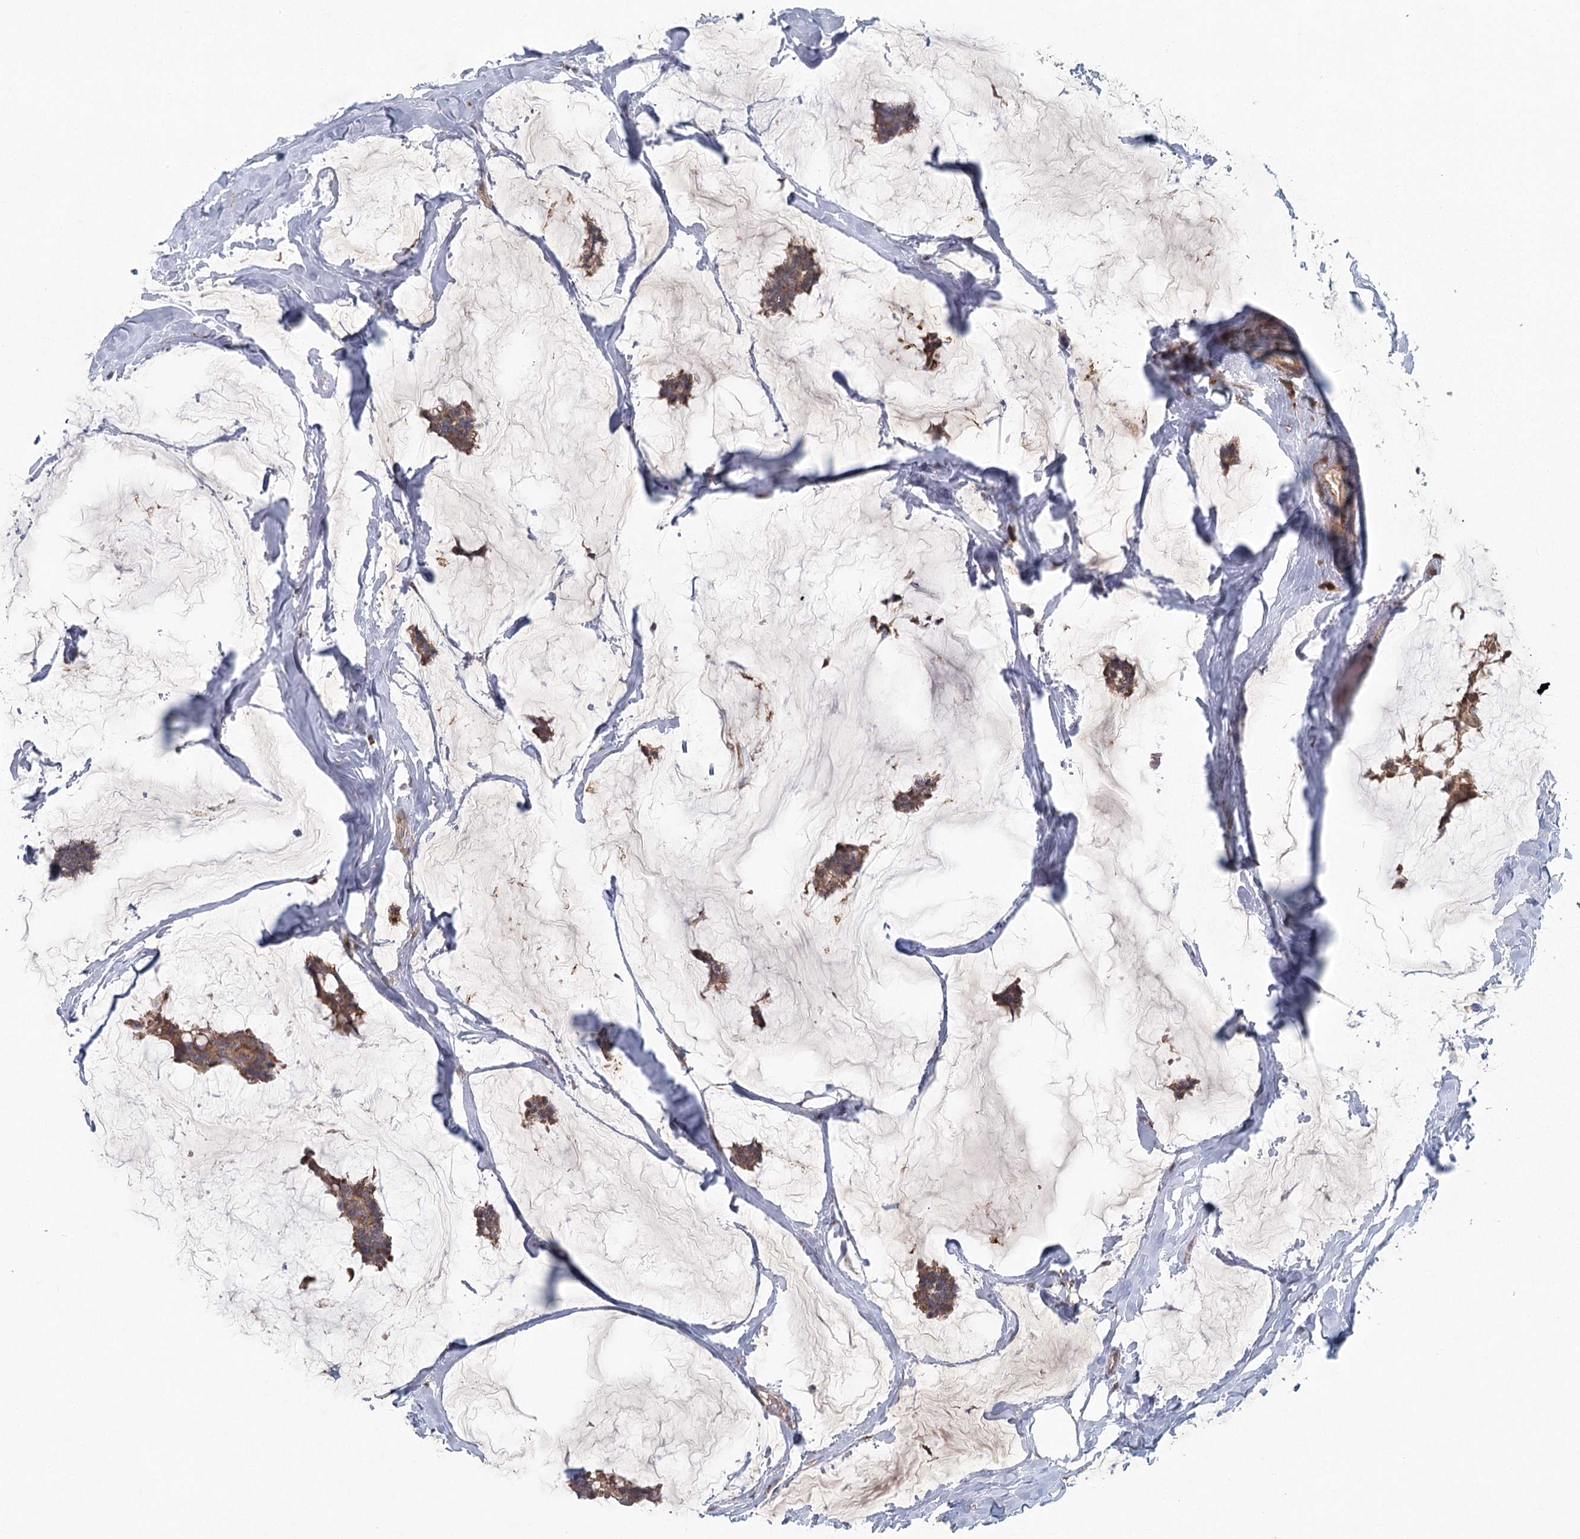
{"staining": {"intensity": "moderate", "quantity": ">75%", "location": "cytoplasmic/membranous"}, "tissue": "breast cancer", "cell_type": "Tumor cells", "image_type": "cancer", "snomed": [{"axis": "morphology", "description": "Duct carcinoma"}, {"axis": "topography", "description": "Breast"}], "caption": "The immunohistochemical stain highlights moderate cytoplasmic/membranous staining in tumor cells of invasive ductal carcinoma (breast) tissue.", "gene": "PLEKHA7", "patient": {"sex": "female", "age": 93}}